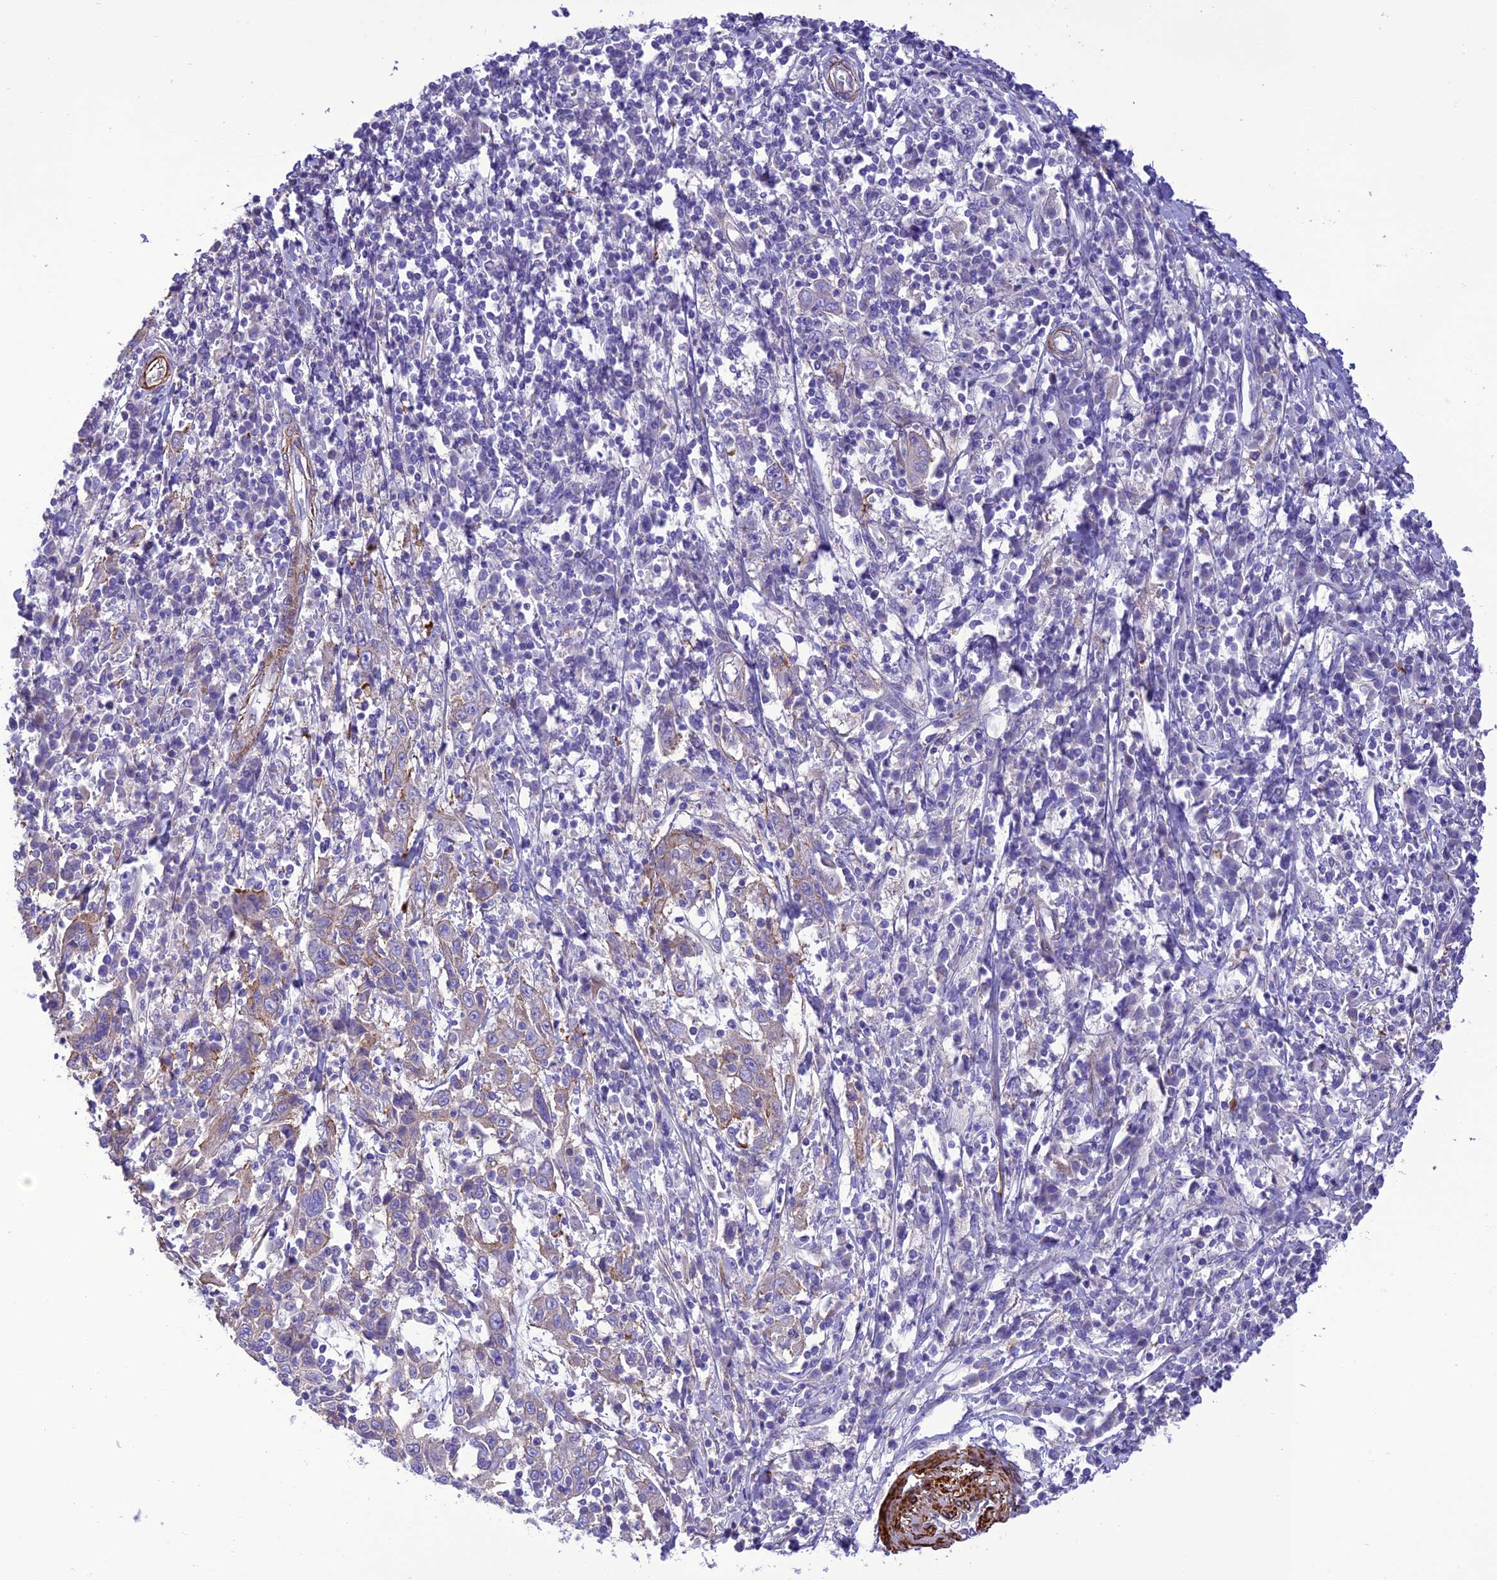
{"staining": {"intensity": "negative", "quantity": "none", "location": "none"}, "tissue": "cervical cancer", "cell_type": "Tumor cells", "image_type": "cancer", "snomed": [{"axis": "morphology", "description": "Squamous cell carcinoma, NOS"}, {"axis": "topography", "description": "Cervix"}], "caption": "IHC histopathology image of neoplastic tissue: squamous cell carcinoma (cervical) stained with DAB exhibits no significant protein positivity in tumor cells.", "gene": "FRA10AC1", "patient": {"sex": "female", "age": 46}}